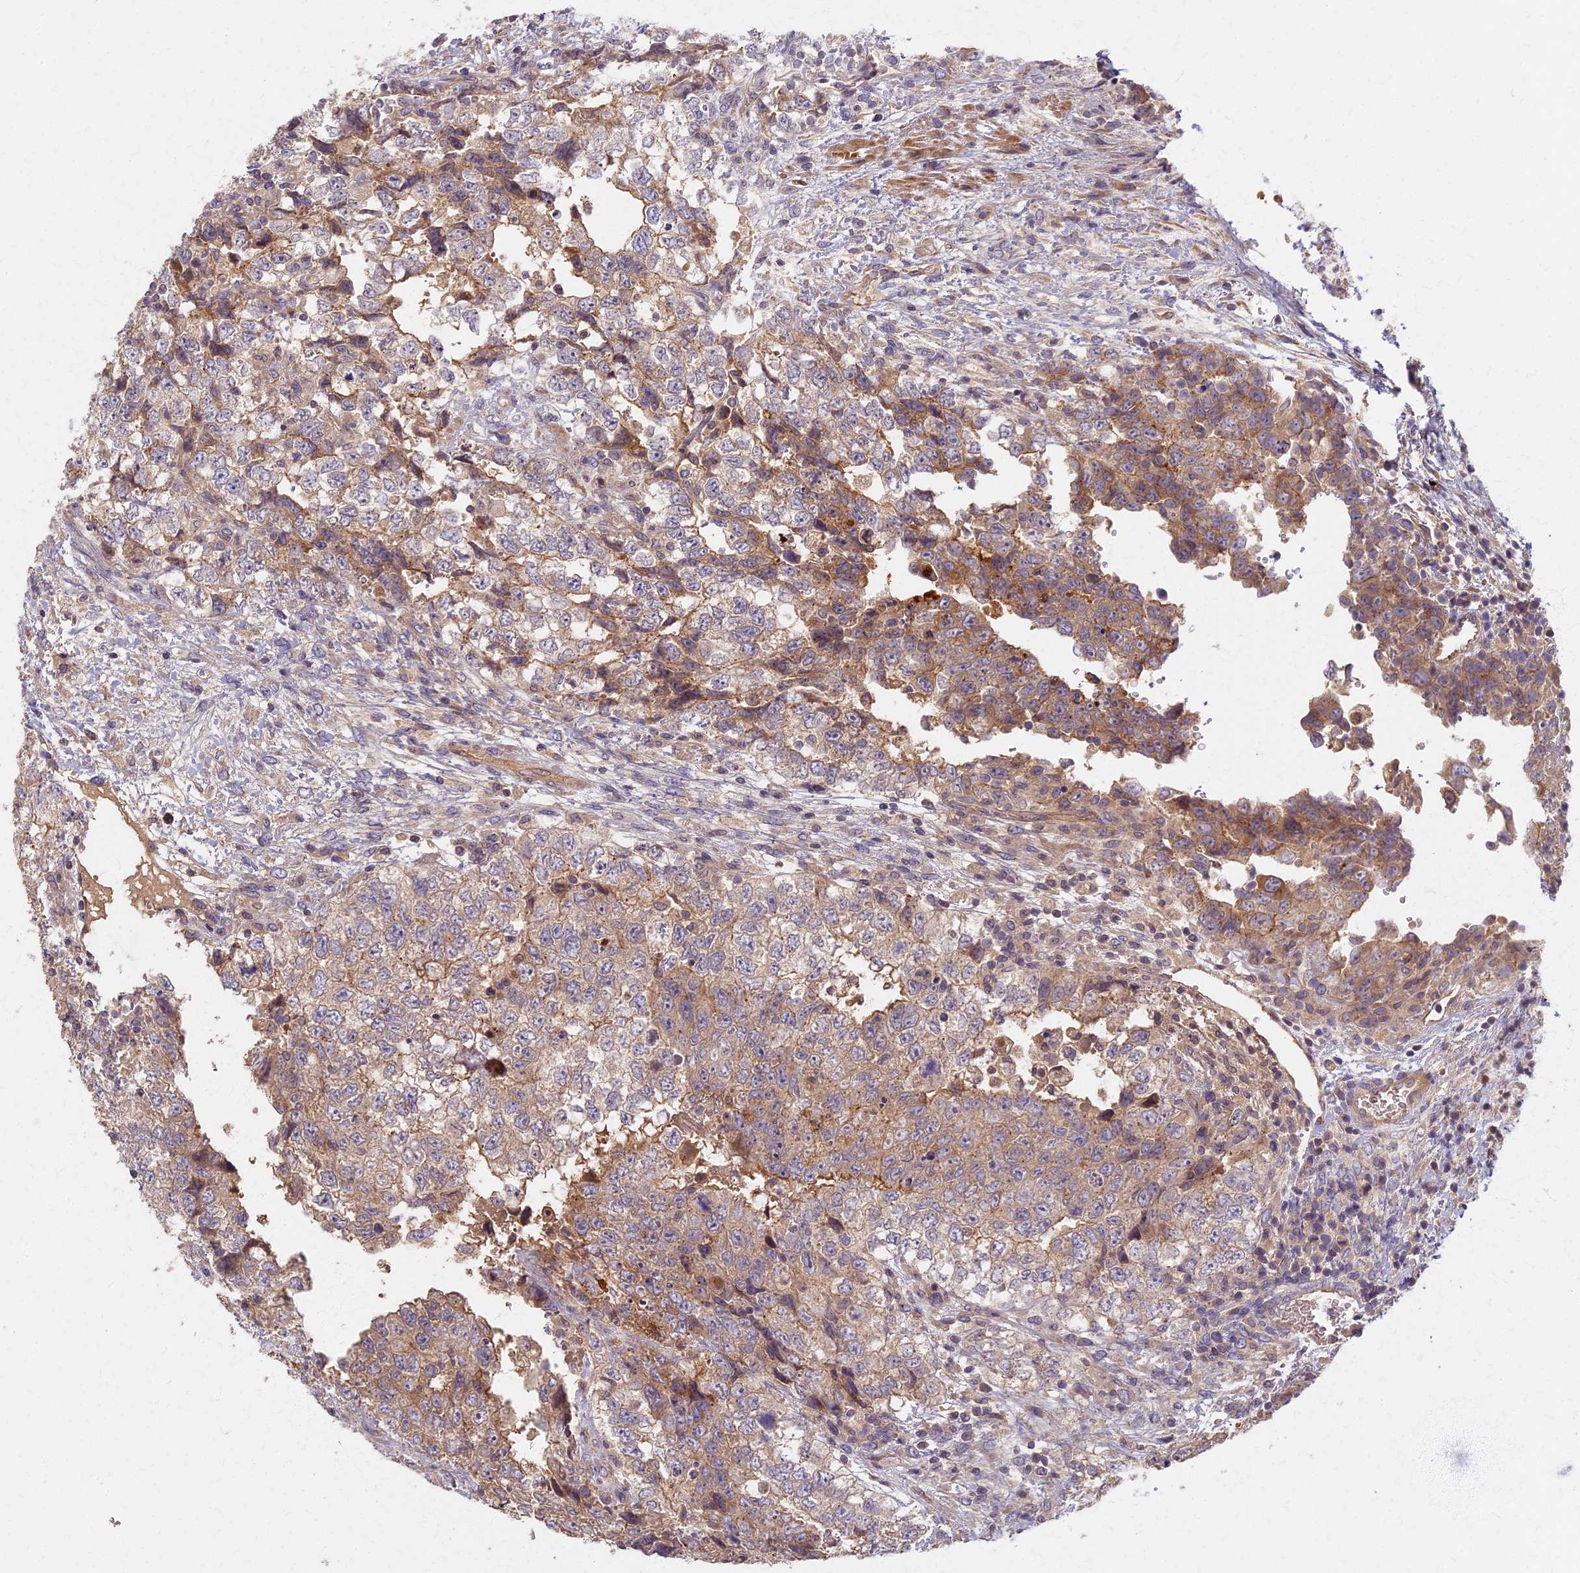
{"staining": {"intensity": "moderate", "quantity": "25%-75%", "location": "cytoplasmic/membranous"}, "tissue": "testis cancer", "cell_type": "Tumor cells", "image_type": "cancer", "snomed": [{"axis": "morphology", "description": "Carcinoma, Embryonal, NOS"}, {"axis": "topography", "description": "Testis"}], "caption": "There is medium levels of moderate cytoplasmic/membranous expression in tumor cells of testis cancer, as demonstrated by immunohistochemical staining (brown color).", "gene": "AP4E1", "patient": {"sex": "male", "age": 37}}